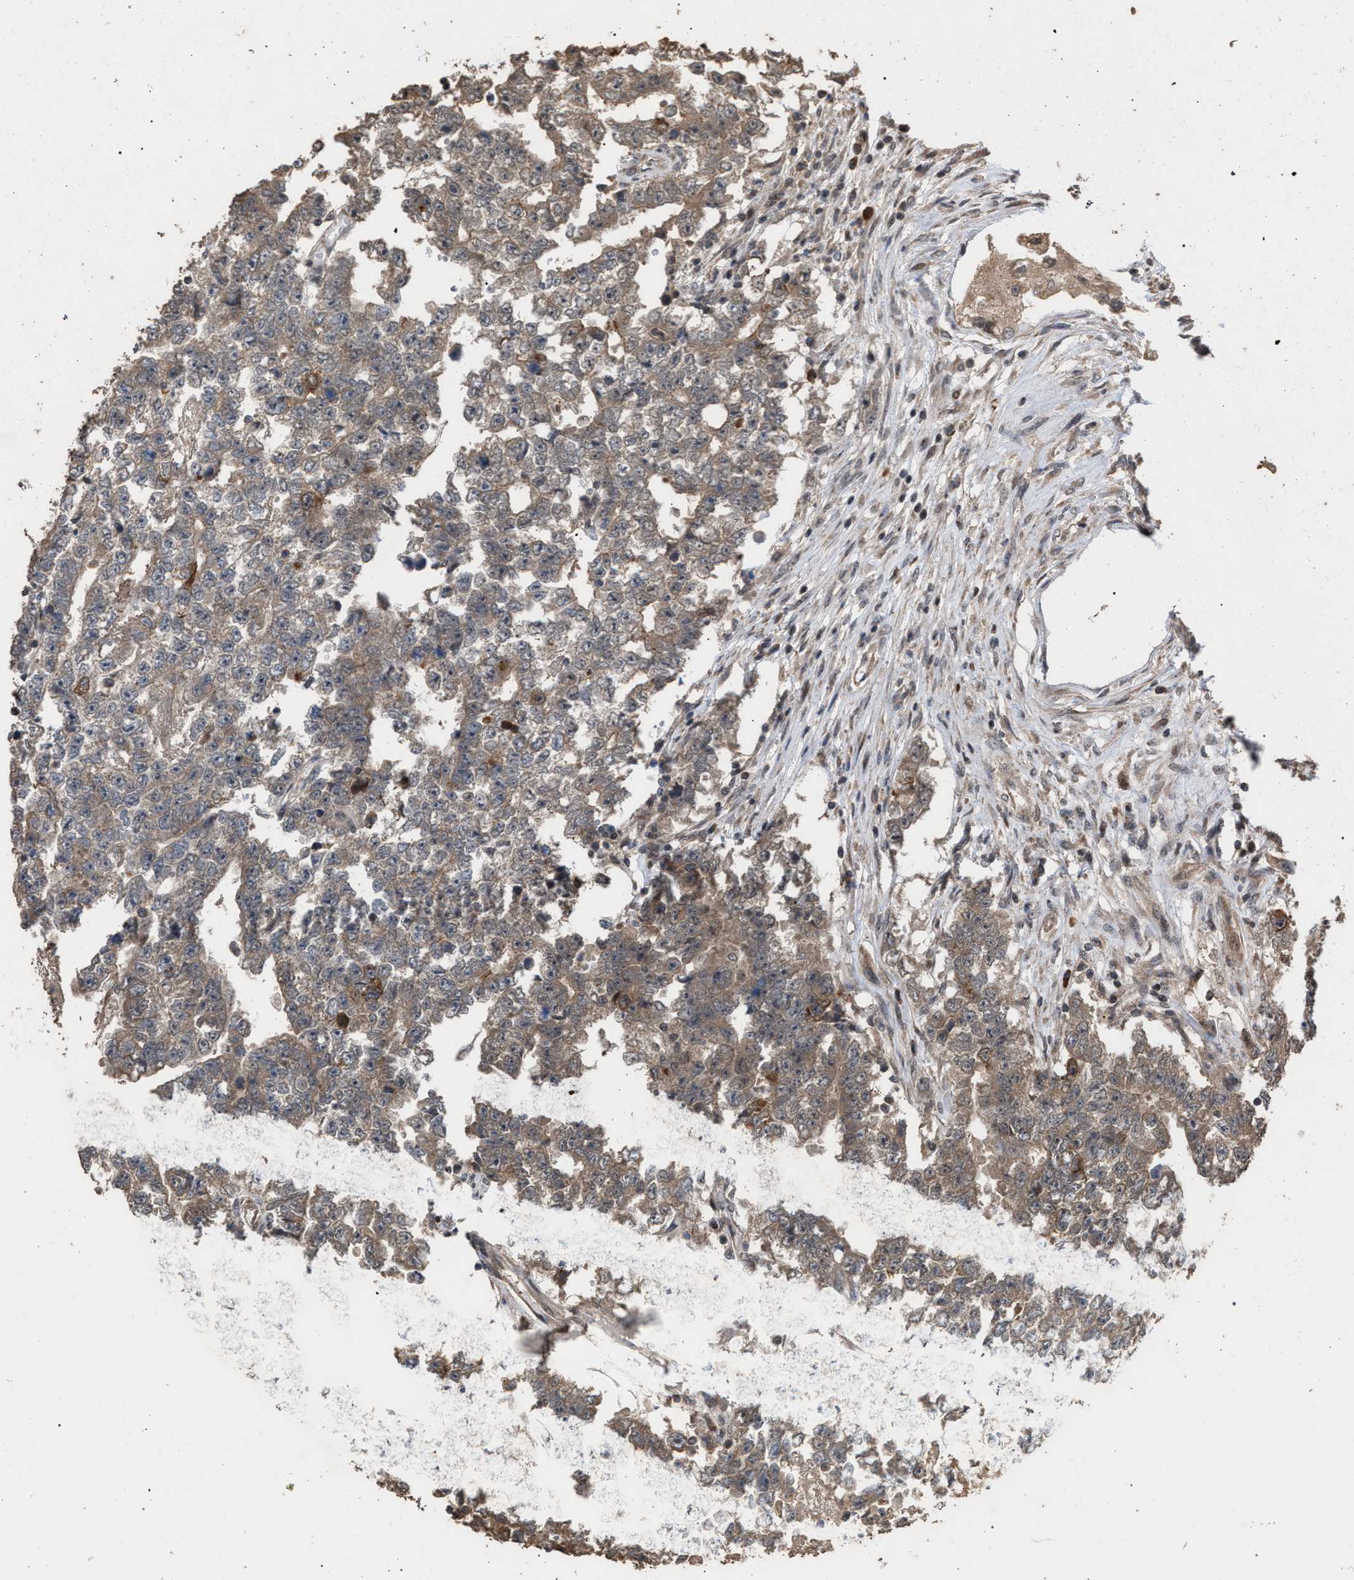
{"staining": {"intensity": "moderate", "quantity": ">75%", "location": "cytoplasmic/membranous"}, "tissue": "testis cancer", "cell_type": "Tumor cells", "image_type": "cancer", "snomed": [{"axis": "morphology", "description": "Carcinoma, Embryonal, NOS"}, {"axis": "topography", "description": "Testis"}], "caption": "Human testis embryonal carcinoma stained for a protein (brown) exhibits moderate cytoplasmic/membranous positive expression in about >75% of tumor cells.", "gene": "NAA35", "patient": {"sex": "male", "age": 25}}